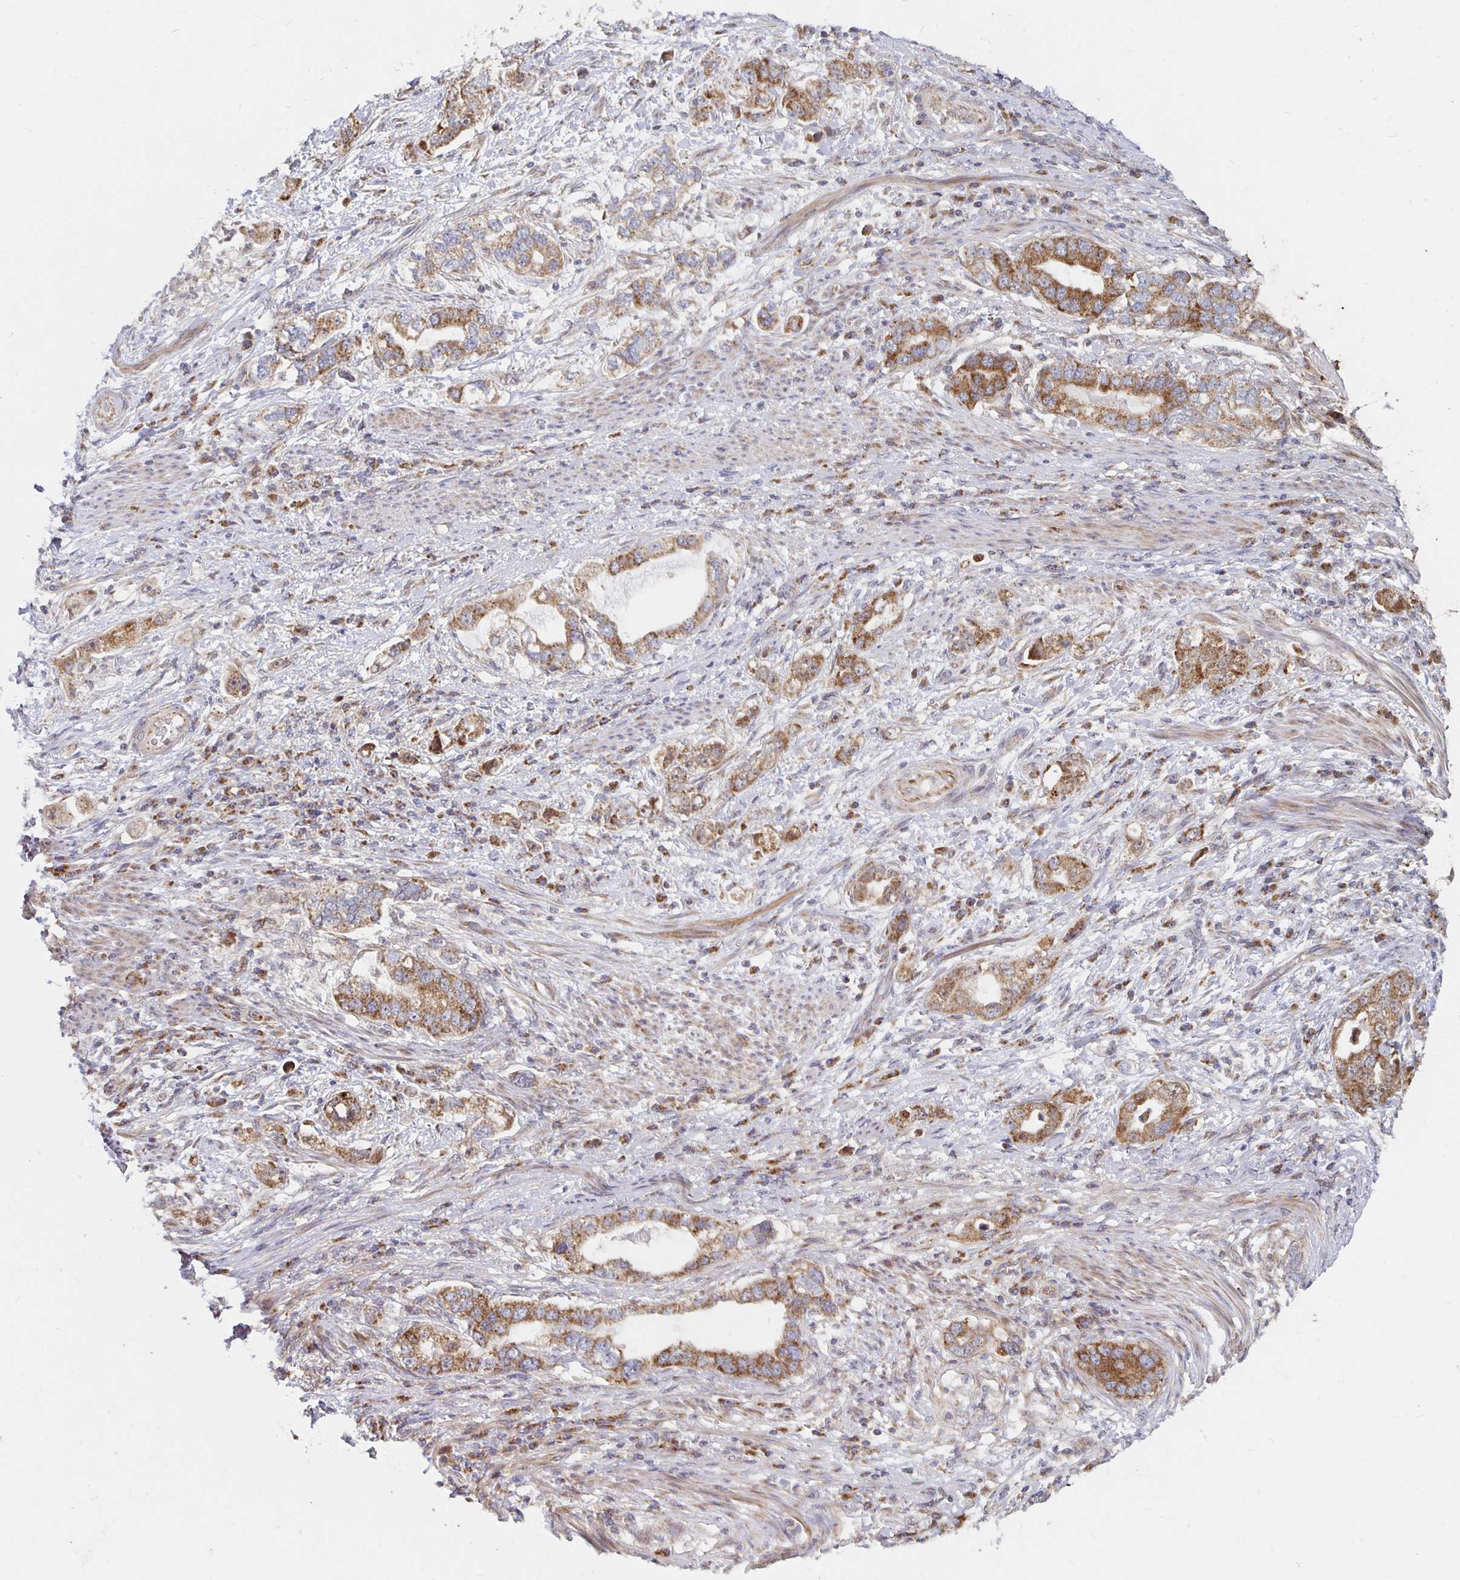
{"staining": {"intensity": "moderate", "quantity": ">75%", "location": "cytoplasmic/membranous"}, "tissue": "stomach cancer", "cell_type": "Tumor cells", "image_type": "cancer", "snomed": [{"axis": "morphology", "description": "Adenocarcinoma, NOS"}, {"axis": "topography", "description": "Stomach, lower"}], "caption": "Stomach cancer (adenocarcinoma) was stained to show a protein in brown. There is medium levels of moderate cytoplasmic/membranous staining in about >75% of tumor cells.", "gene": "MRPL28", "patient": {"sex": "female", "age": 93}}